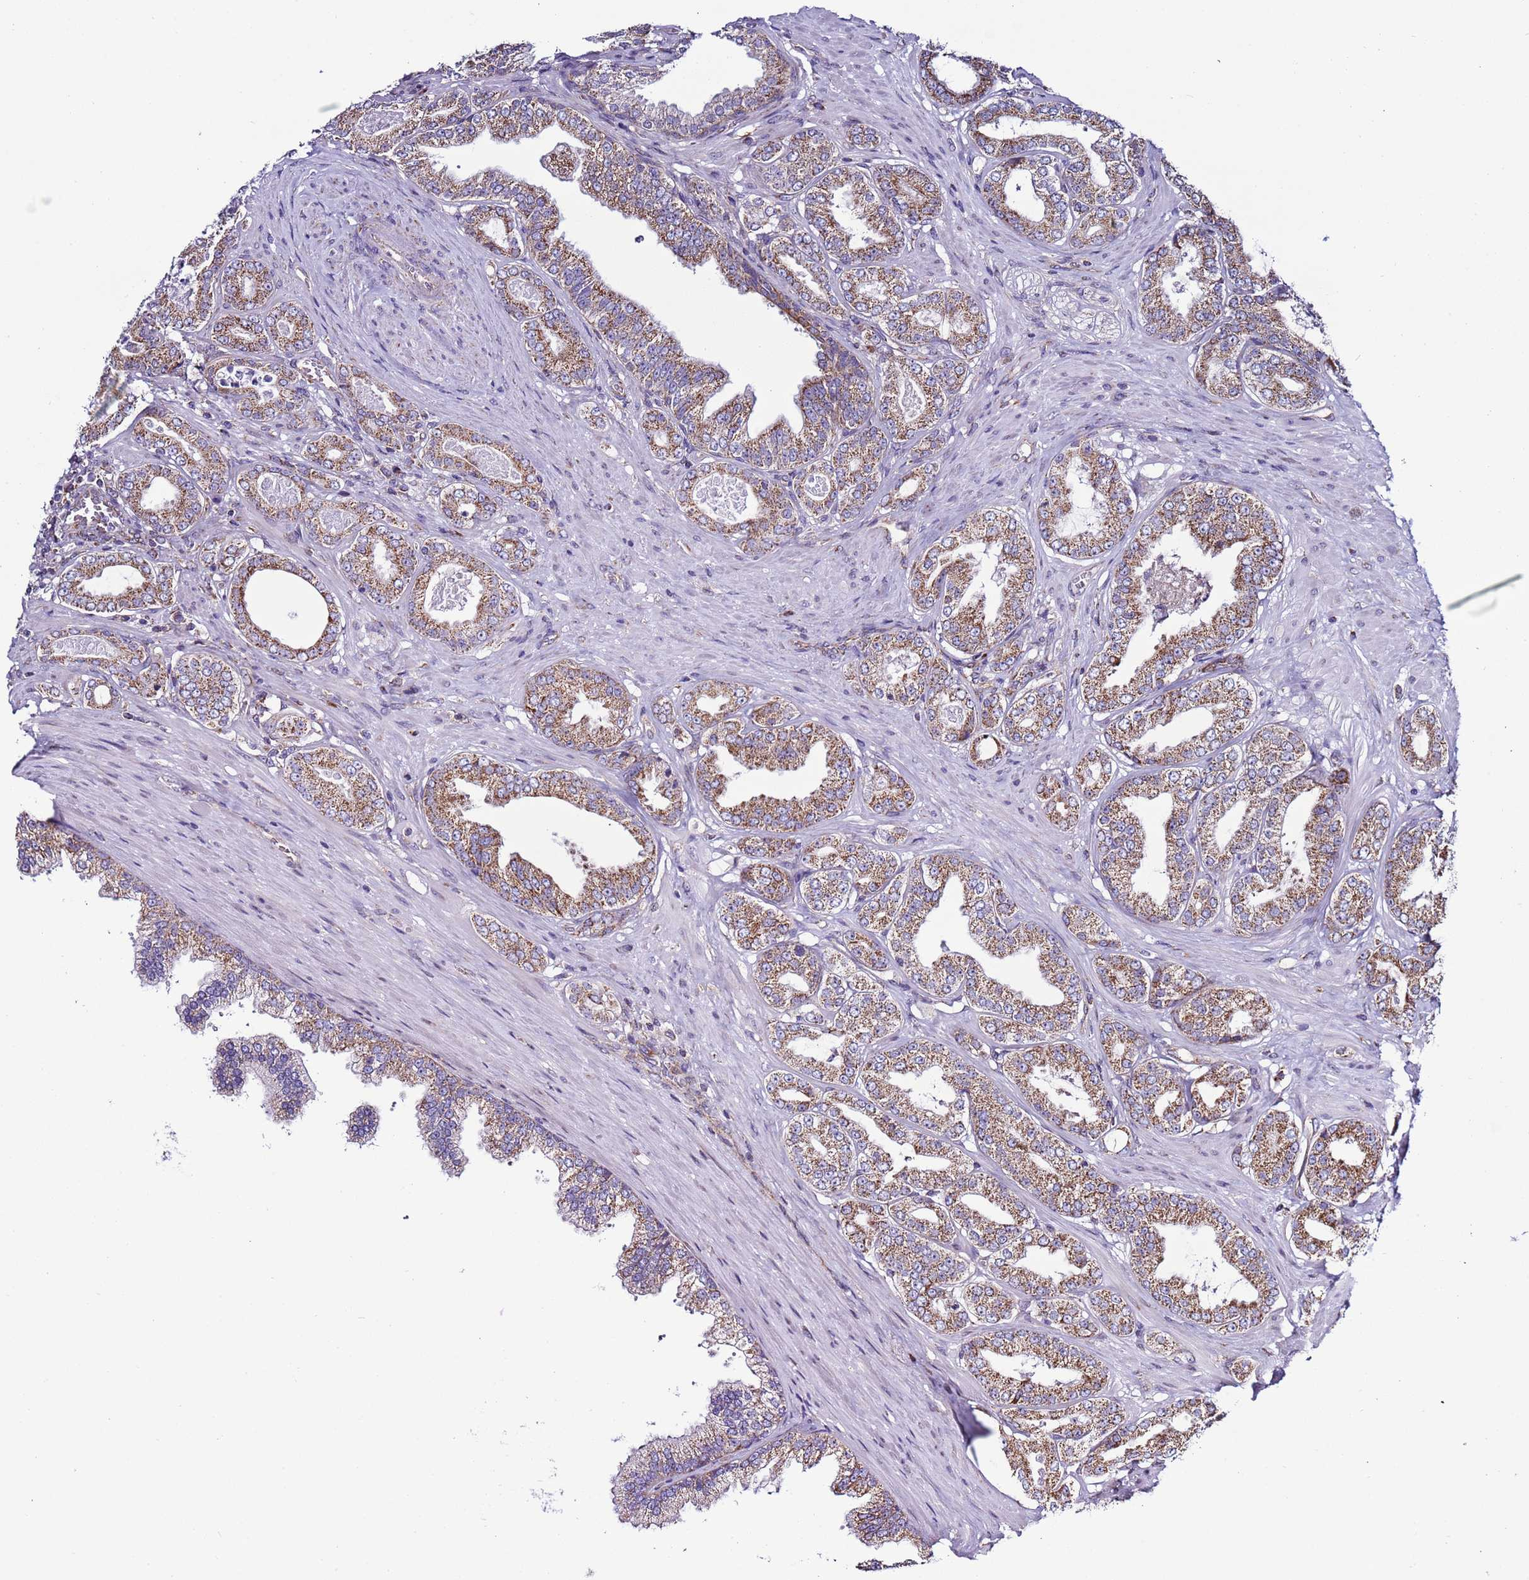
{"staining": {"intensity": "moderate", "quantity": ">75%", "location": "cytoplasmic/membranous"}, "tissue": "prostate cancer", "cell_type": "Tumor cells", "image_type": "cancer", "snomed": [{"axis": "morphology", "description": "Adenocarcinoma, Low grade"}, {"axis": "topography", "description": "Prostate"}], "caption": "A brown stain shows moderate cytoplasmic/membranous staining of a protein in human low-grade adenocarcinoma (prostate) tumor cells.", "gene": "AHI1", "patient": {"sex": "male", "age": 63}}